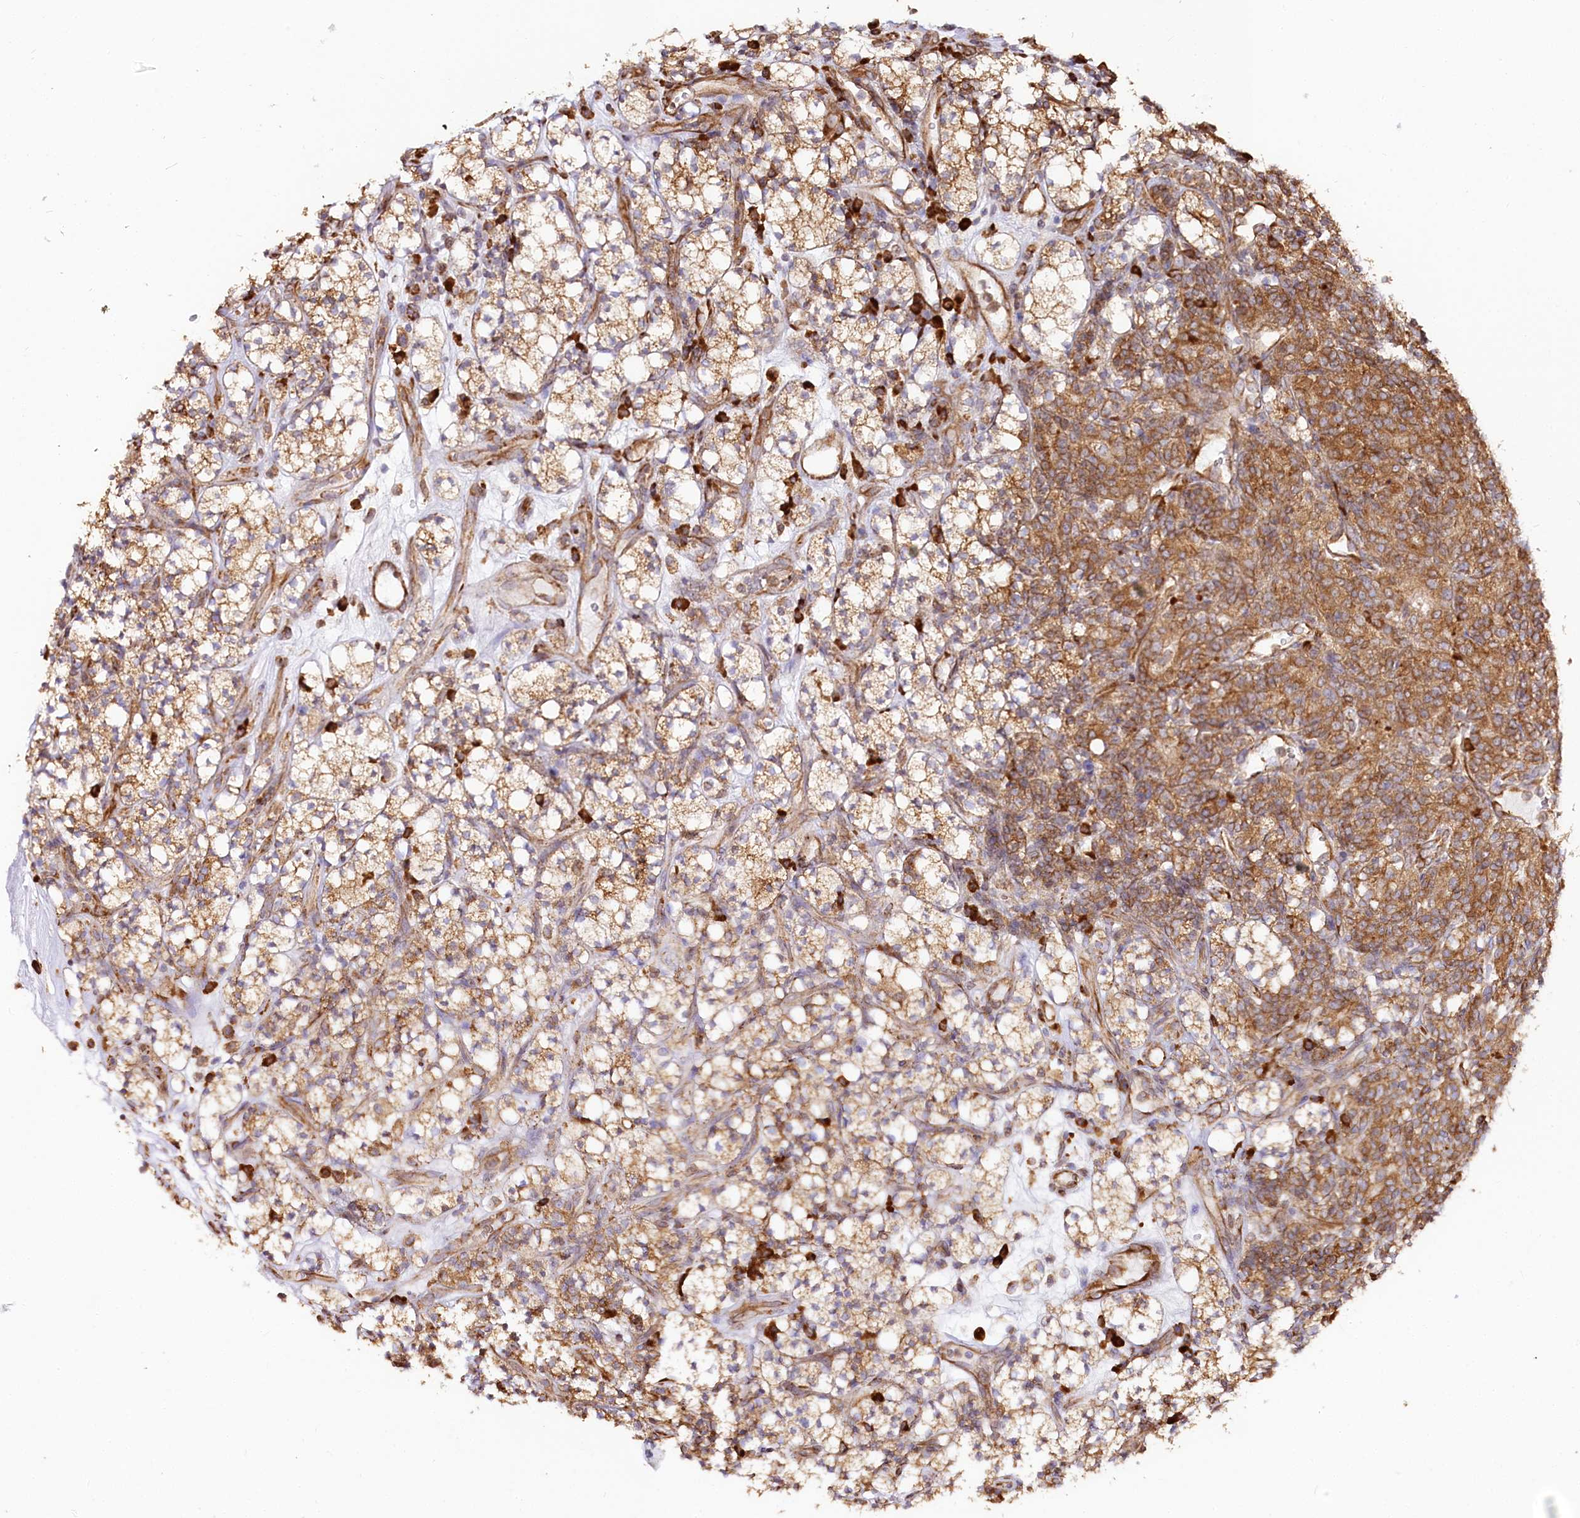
{"staining": {"intensity": "strong", "quantity": ">75%", "location": "cytoplasmic/membranous"}, "tissue": "renal cancer", "cell_type": "Tumor cells", "image_type": "cancer", "snomed": [{"axis": "morphology", "description": "Adenocarcinoma, NOS"}, {"axis": "topography", "description": "Kidney"}], "caption": "The image reveals a brown stain indicating the presence of a protein in the cytoplasmic/membranous of tumor cells in renal adenocarcinoma.", "gene": "CNPY2", "patient": {"sex": "male", "age": 77}}